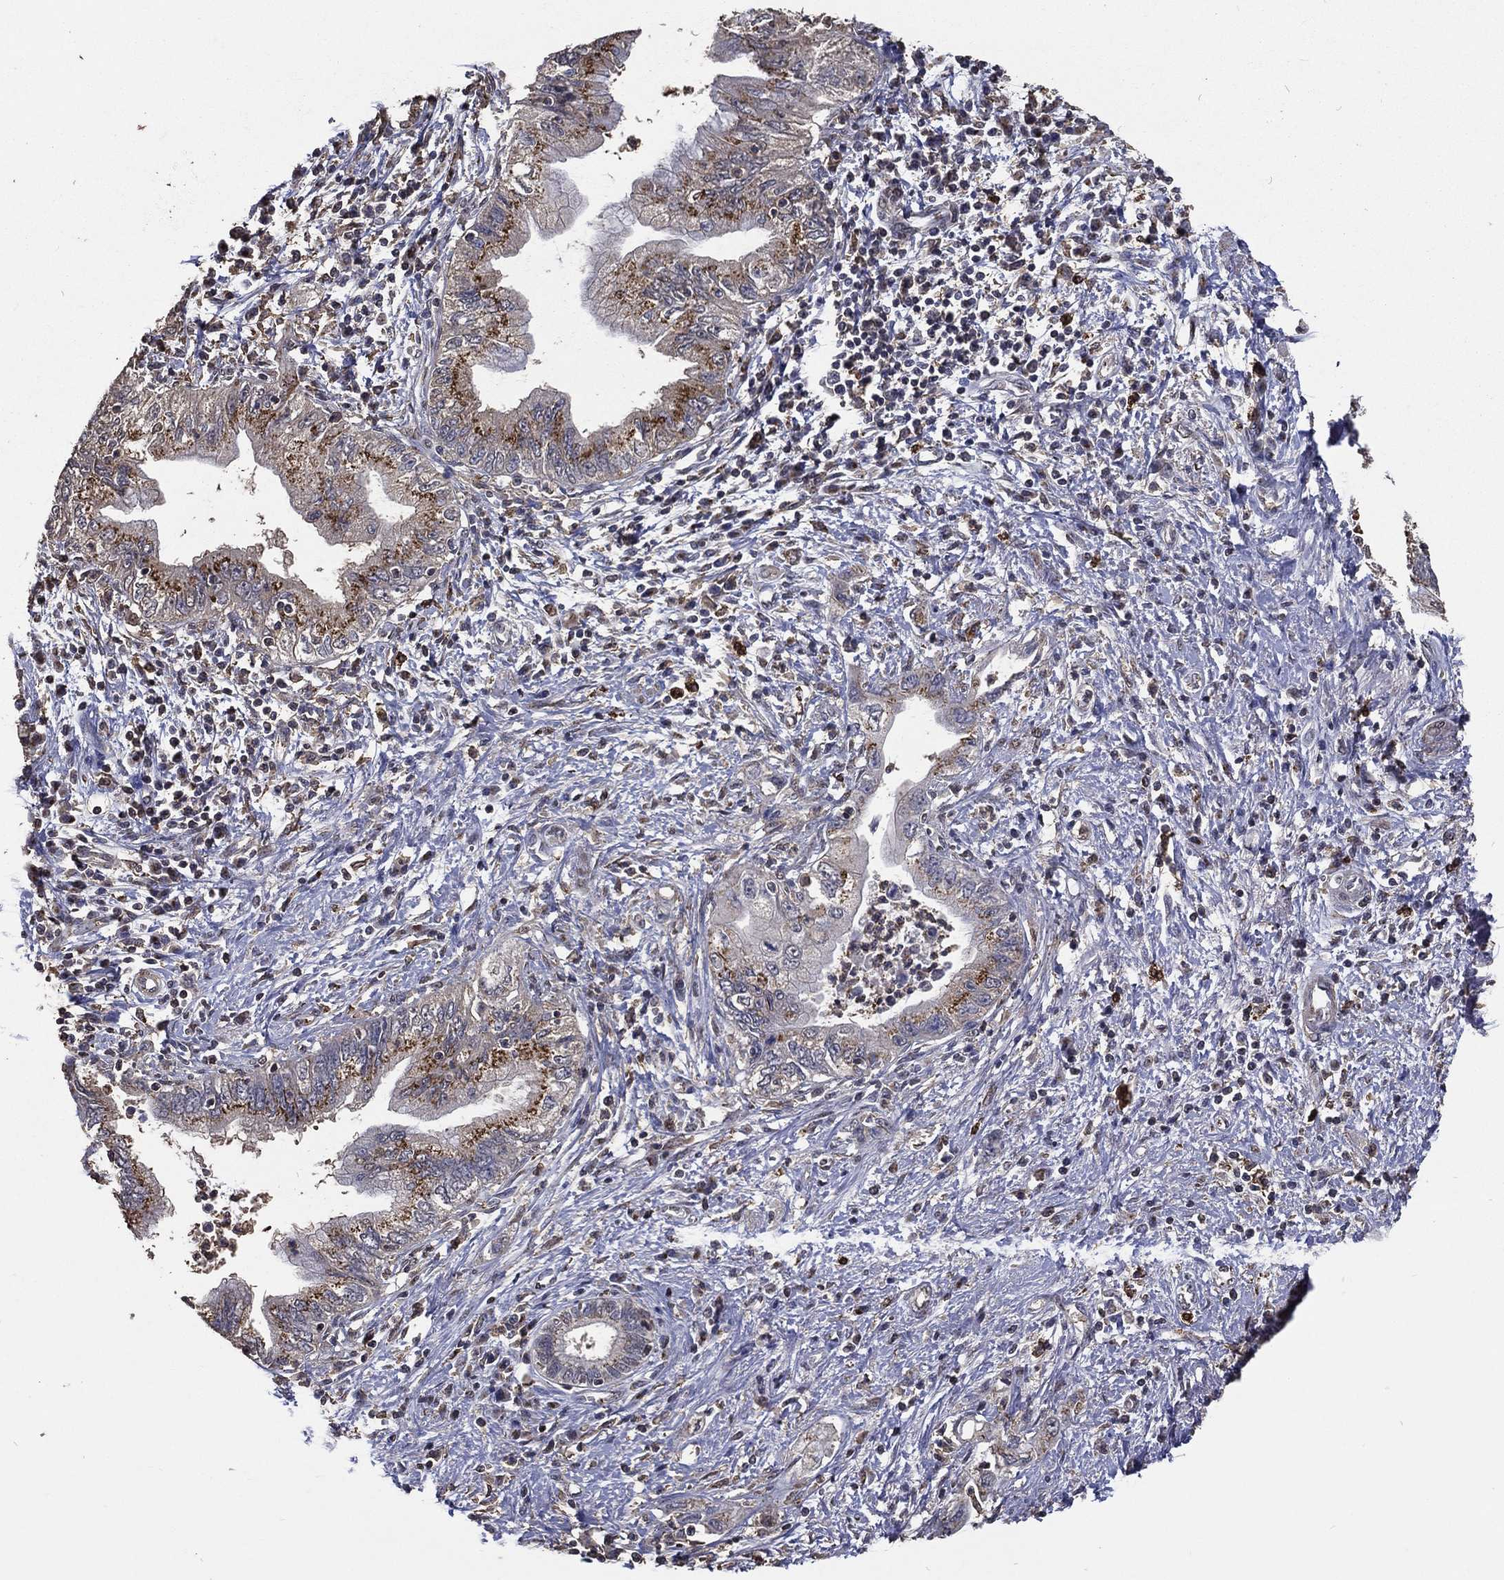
{"staining": {"intensity": "strong", "quantity": "25%-75%", "location": "cytoplasmic/membranous"}, "tissue": "pancreatic cancer", "cell_type": "Tumor cells", "image_type": "cancer", "snomed": [{"axis": "morphology", "description": "Adenocarcinoma, NOS"}, {"axis": "topography", "description": "Pancreas"}], "caption": "Human pancreatic adenocarcinoma stained for a protein (brown) exhibits strong cytoplasmic/membranous positive staining in approximately 25%-75% of tumor cells.", "gene": "GPR183", "patient": {"sex": "female", "age": 73}}